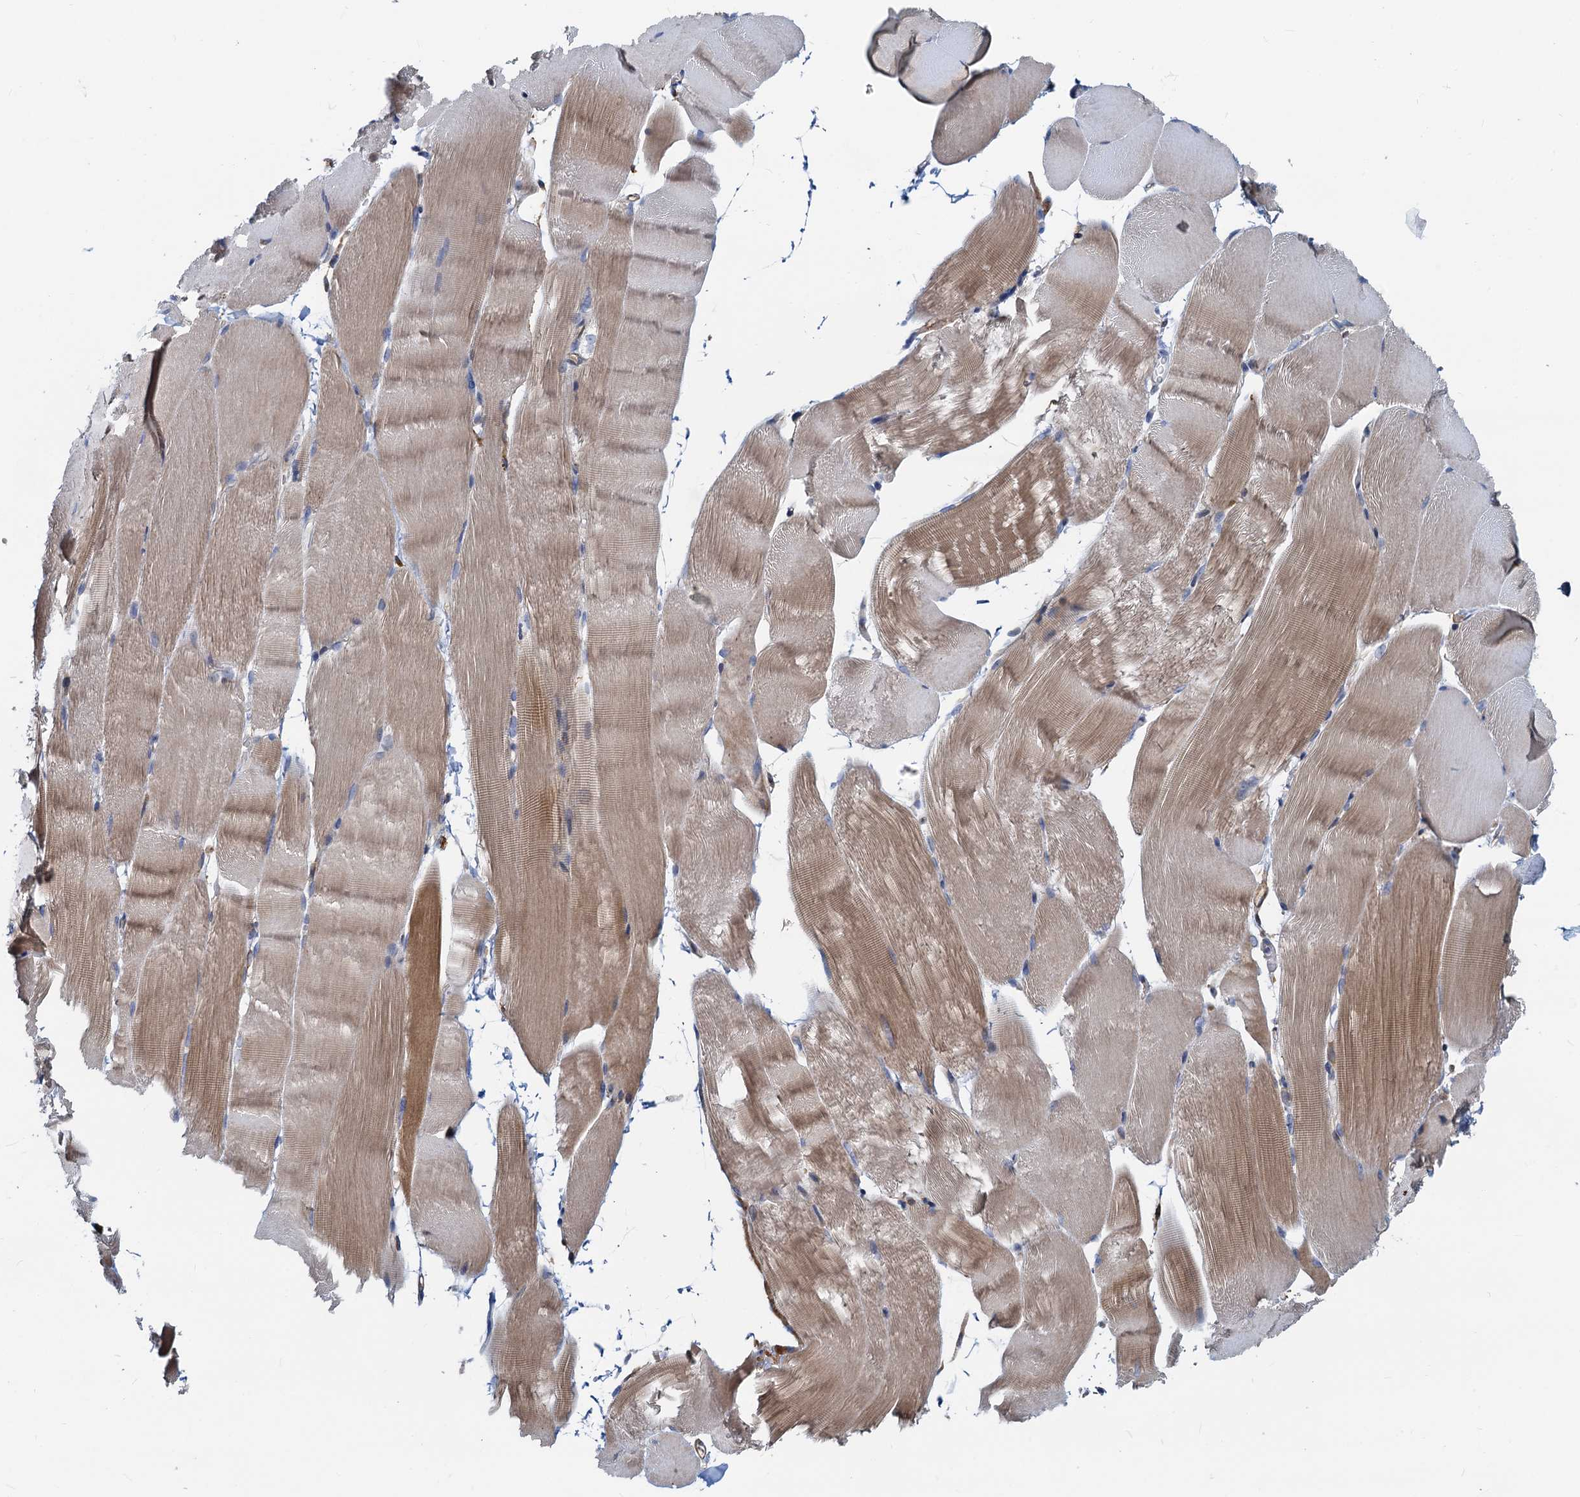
{"staining": {"intensity": "moderate", "quantity": ">75%", "location": "cytoplasmic/membranous"}, "tissue": "skeletal muscle", "cell_type": "Myocytes", "image_type": "normal", "snomed": [{"axis": "morphology", "description": "Normal tissue, NOS"}, {"axis": "topography", "description": "Skeletal muscle"}, {"axis": "topography", "description": "Parathyroid gland"}], "caption": "Skeletal muscle stained with immunohistochemistry (IHC) exhibits moderate cytoplasmic/membranous expression in approximately >75% of myocytes.", "gene": "LNX2", "patient": {"sex": "female", "age": 37}}